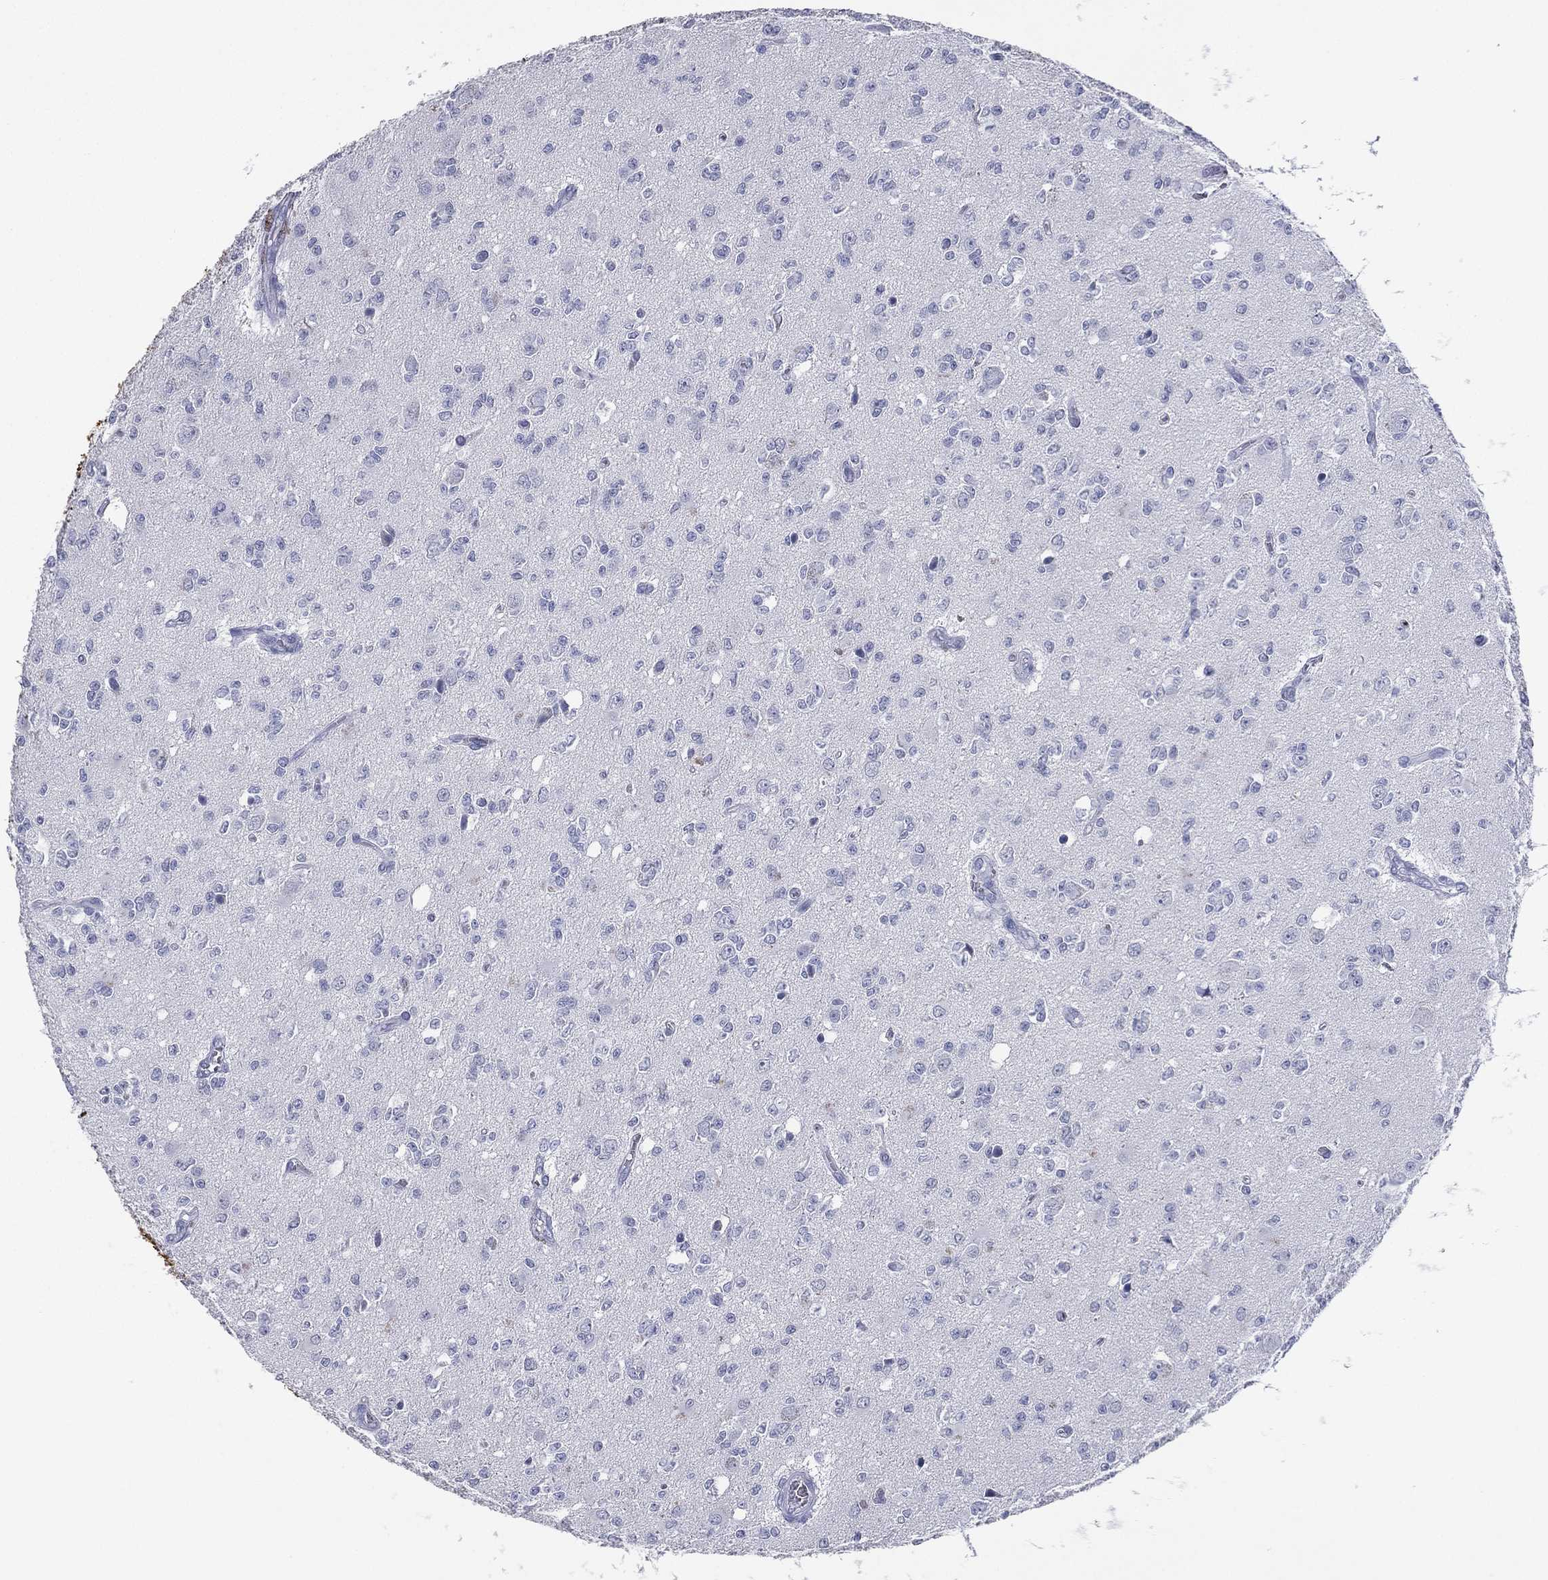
{"staining": {"intensity": "negative", "quantity": "none", "location": "none"}, "tissue": "glioma", "cell_type": "Tumor cells", "image_type": "cancer", "snomed": [{"axis": "morphology", "description": "Glioma, malignant, Low grade"}, {"axis": "topography", "description": "Brain"}], "caption": "DAB immunohistochemical staining of malignant glioma (low-grade) exhibits no significant positivity in tumor cells.", "gene": "KRT7", "patient": {"sex": "female", "age": 45}}